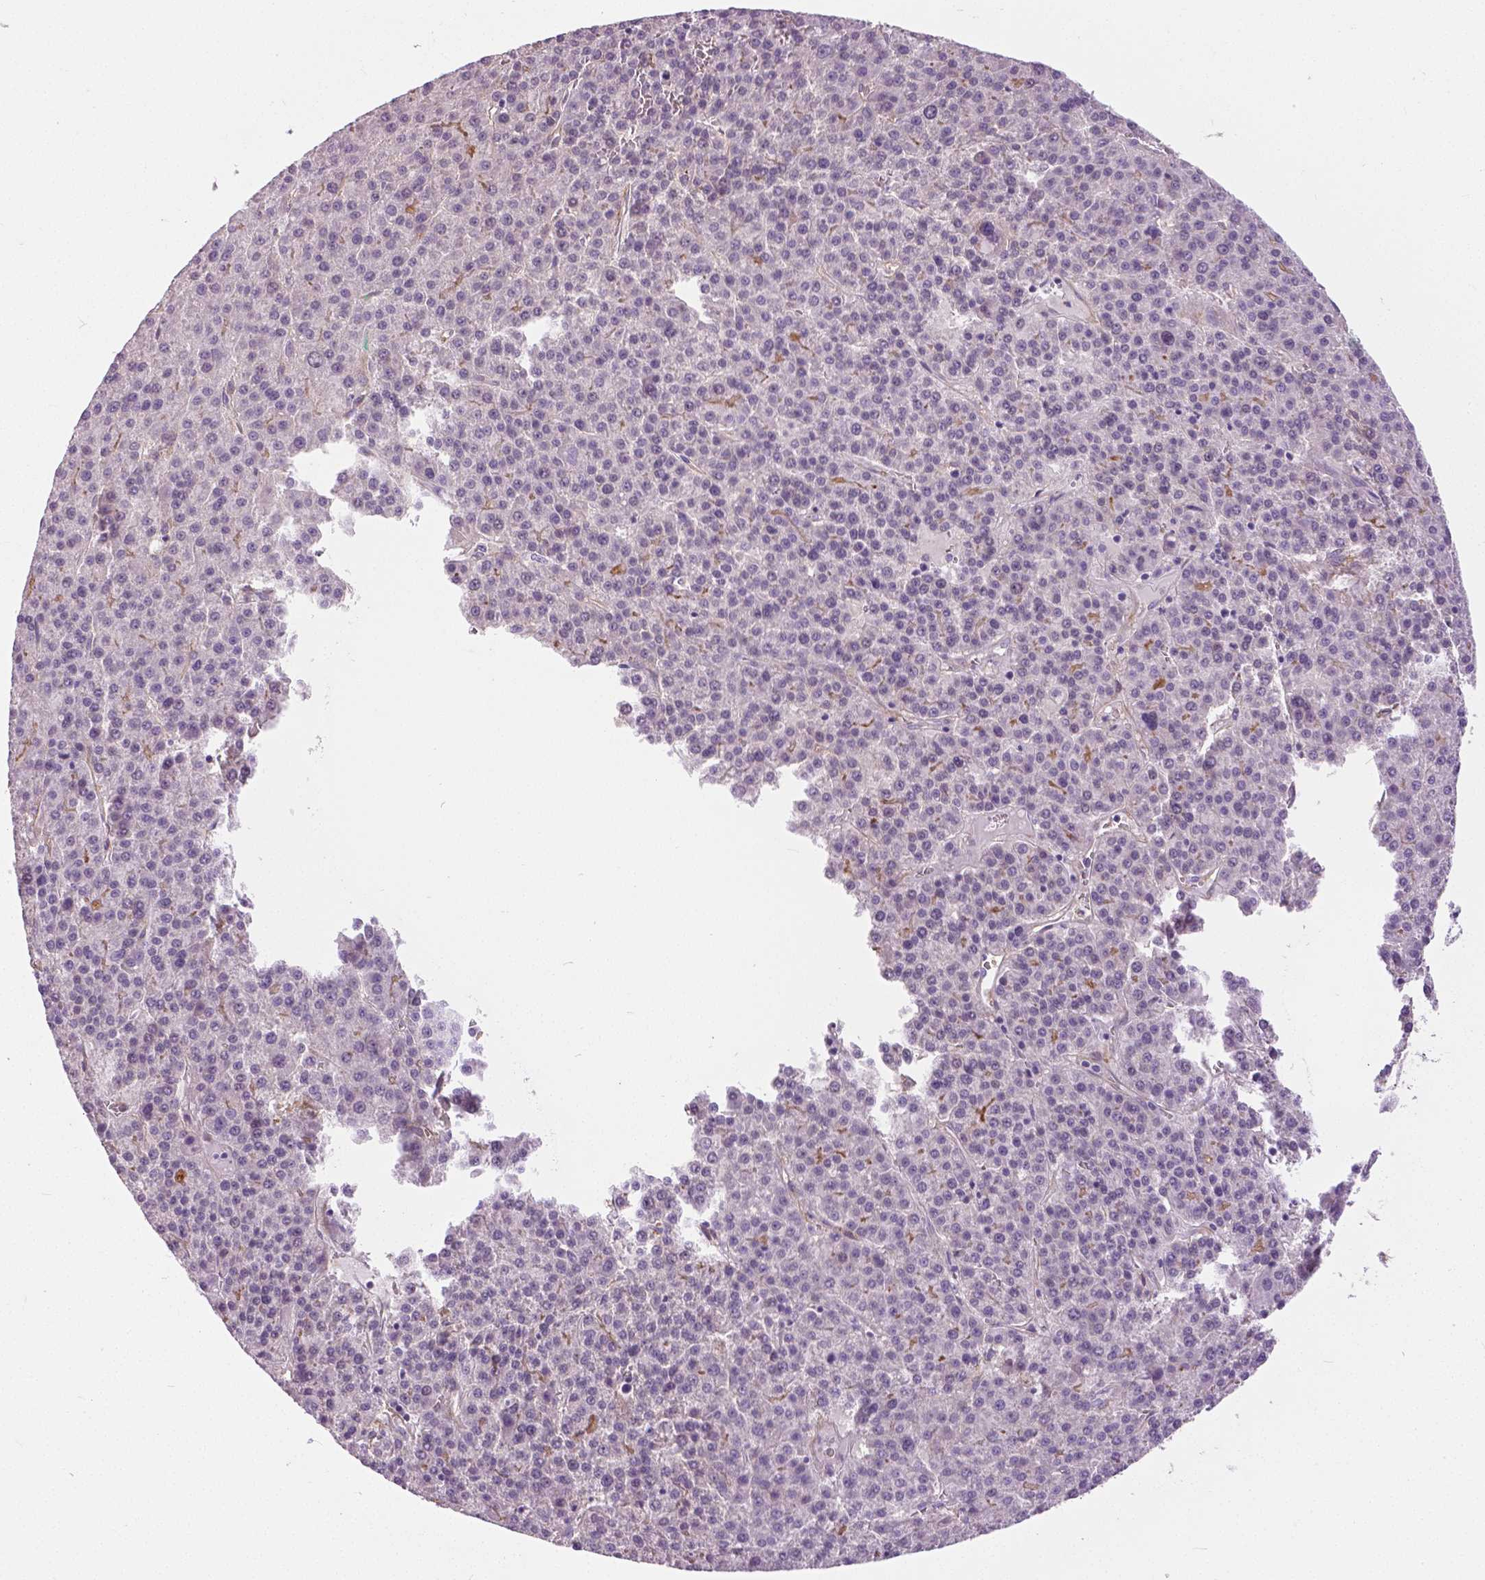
{"staining": {"intensity": "negative", "quantity": "none", "location": "none"}, "tissue": "liver cancer", "cell_type": "Tumor cells", "image_type": "cancer", "snomed": [{"axis": "morphology", "description": "Carcinoma, Hepatocellular, NOS"}, {"axis": "topography", "description": "Liver"}], "caption": "This is an immunohistochemistry photomicrograph of liver hepatocellular carcinoma. There is no expression in tumor cells.", "gene": "FOXA1", "patient": {"sex": "female", "age": 58}}